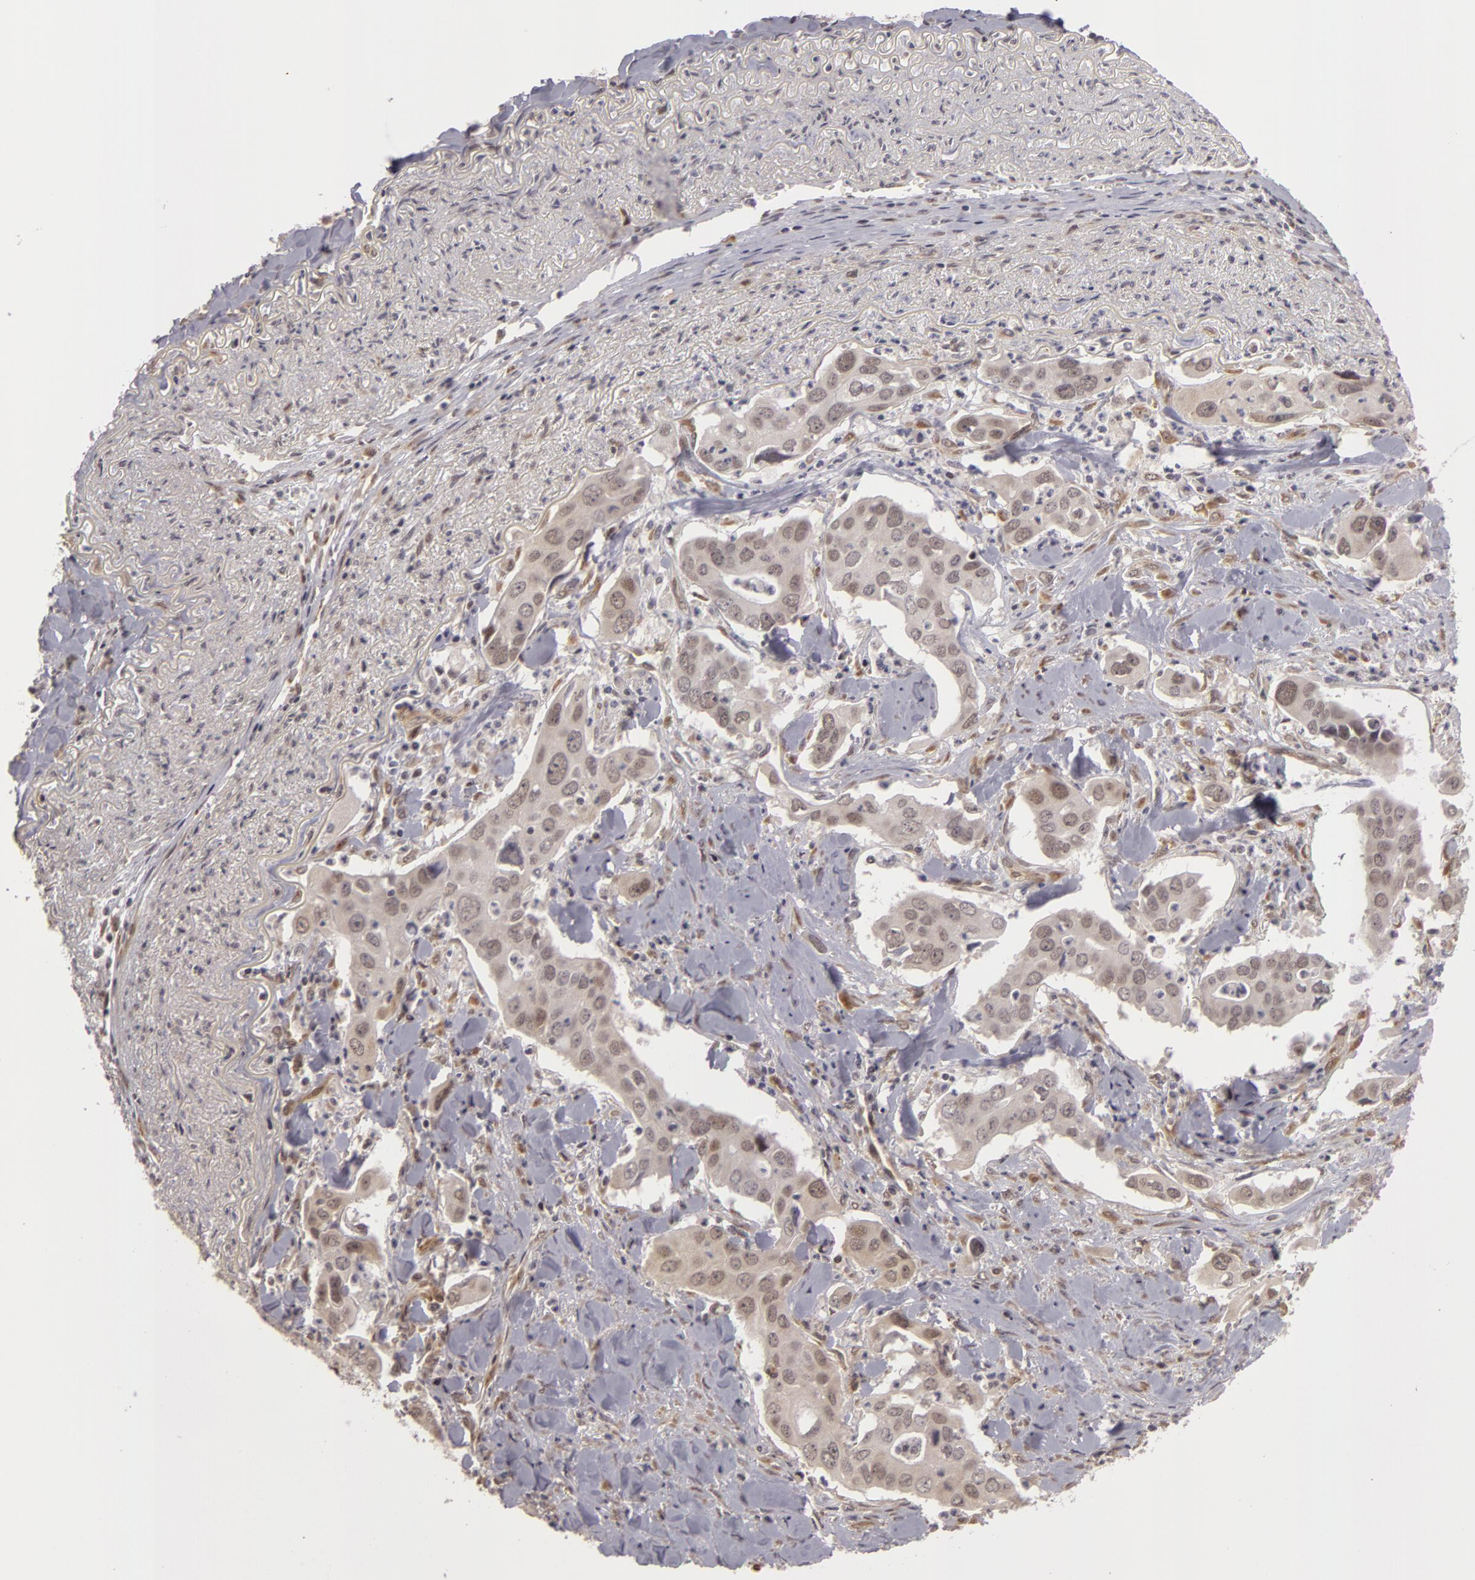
{"staining": {"intensity": "weak", "quantity": "<25%", "location": "nuclear"}, "tissue": "lung cancer", "cell_type": "Tumor cells", "image_type": "cancer", "snomed": [{"axis": "morphology", "description": "Adenocarcinoma, NOS"}, {"axis": "topography", "description": "Lung"}], "caption": "There is no significant expression in tumor cells of lung cancer (adenocarcinoma).", "gene": "ZNF133", "patient": {"sex": "male", "age": 48}}